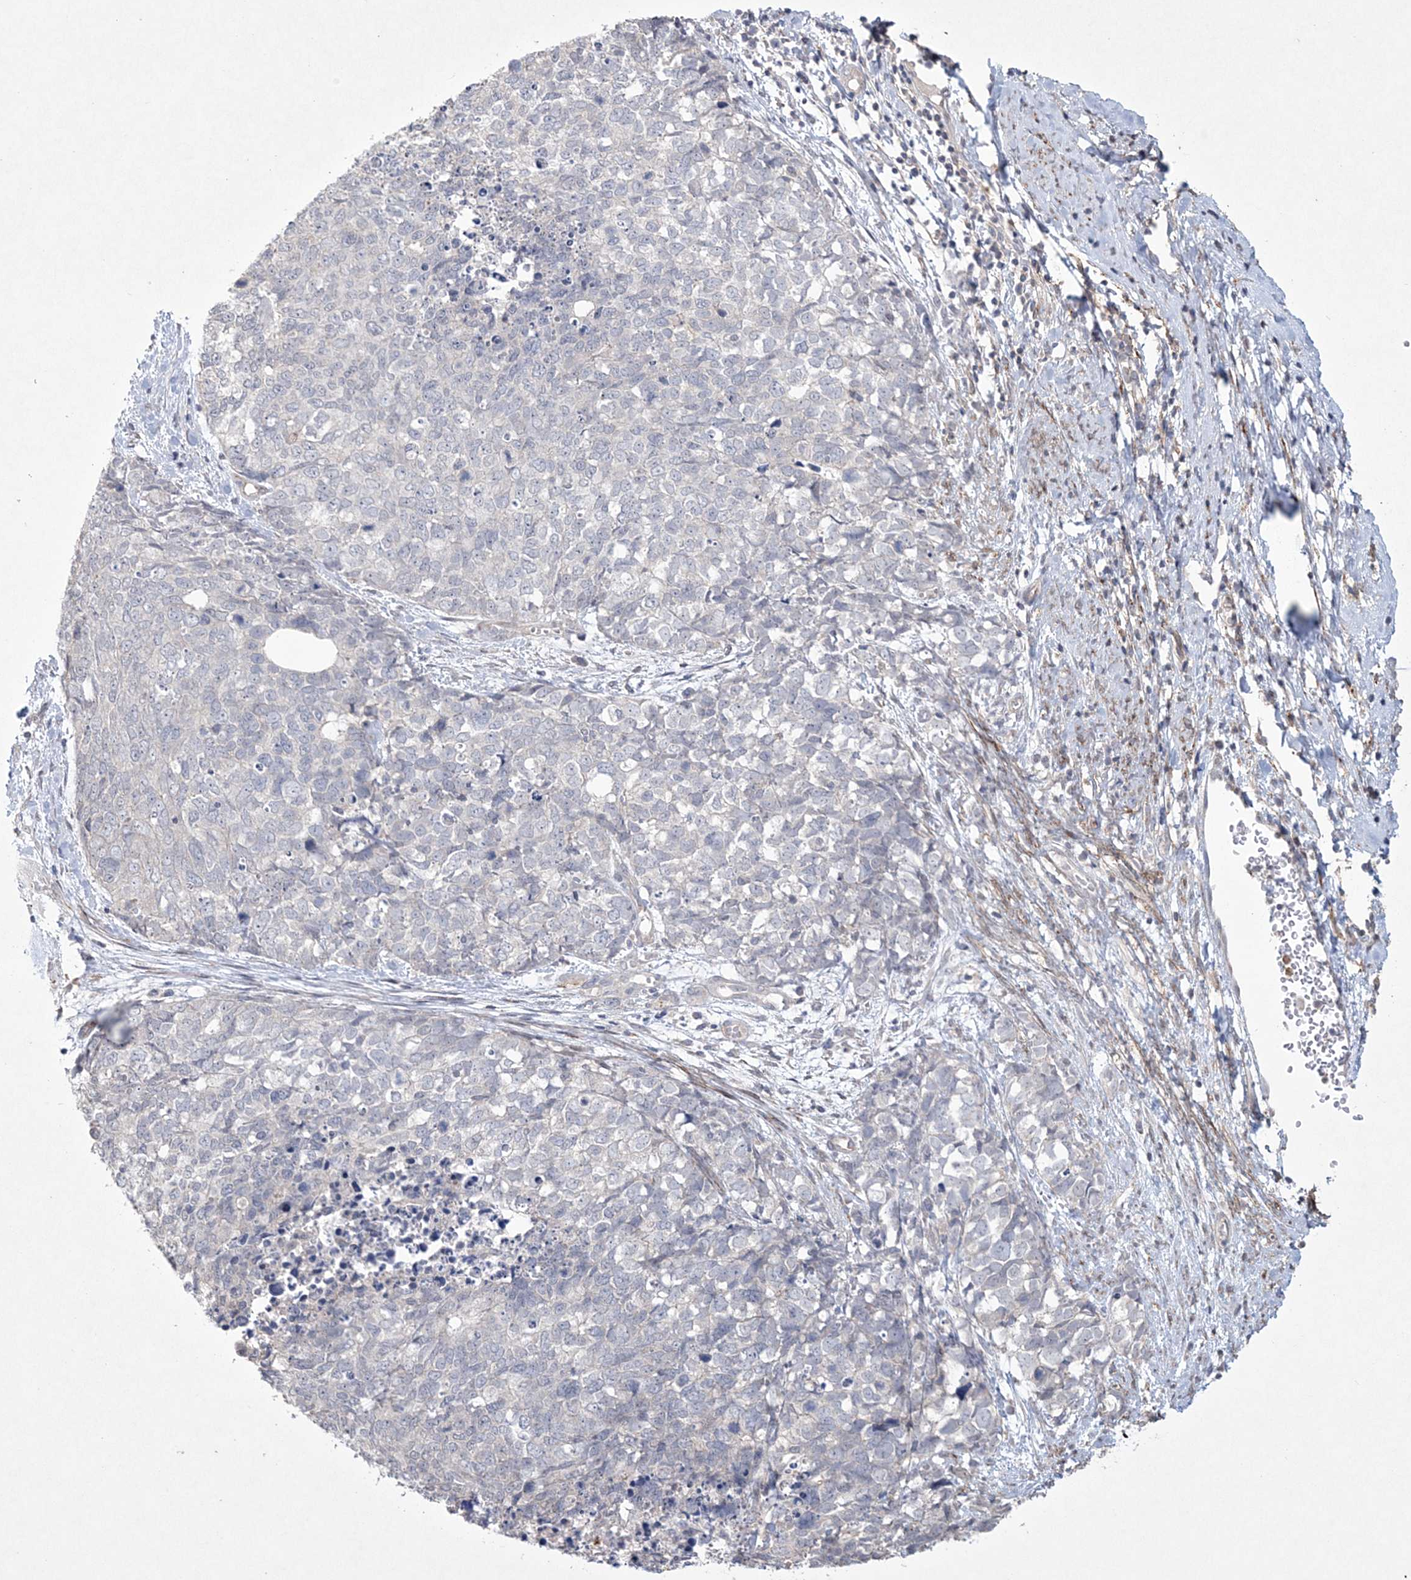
{"staining": {"intensity": "negative", "quantity": "none", "location": "none"}, "tissue": "cervical cancer", "cell_type": "Tumor cells", "image_type": "cancer", "snomed": [{"axis": "morphology", "description": "Squamous cell carcinoma, NOS"}, {"axis": "topography", "description": "Cervix"}], "caption": "Immunohistochemistry (IHC) histopathology image of neoplastic tissue: human cervical cancer stained with DAB shows no significant protein expression in tumor cells. Brightfield microscopy of IHC stained with DAB (brown) and hematoxylin (blue), captured at high magnification.", "gene": "DPCD", "patient": {"sex": "female", "age": 63}}